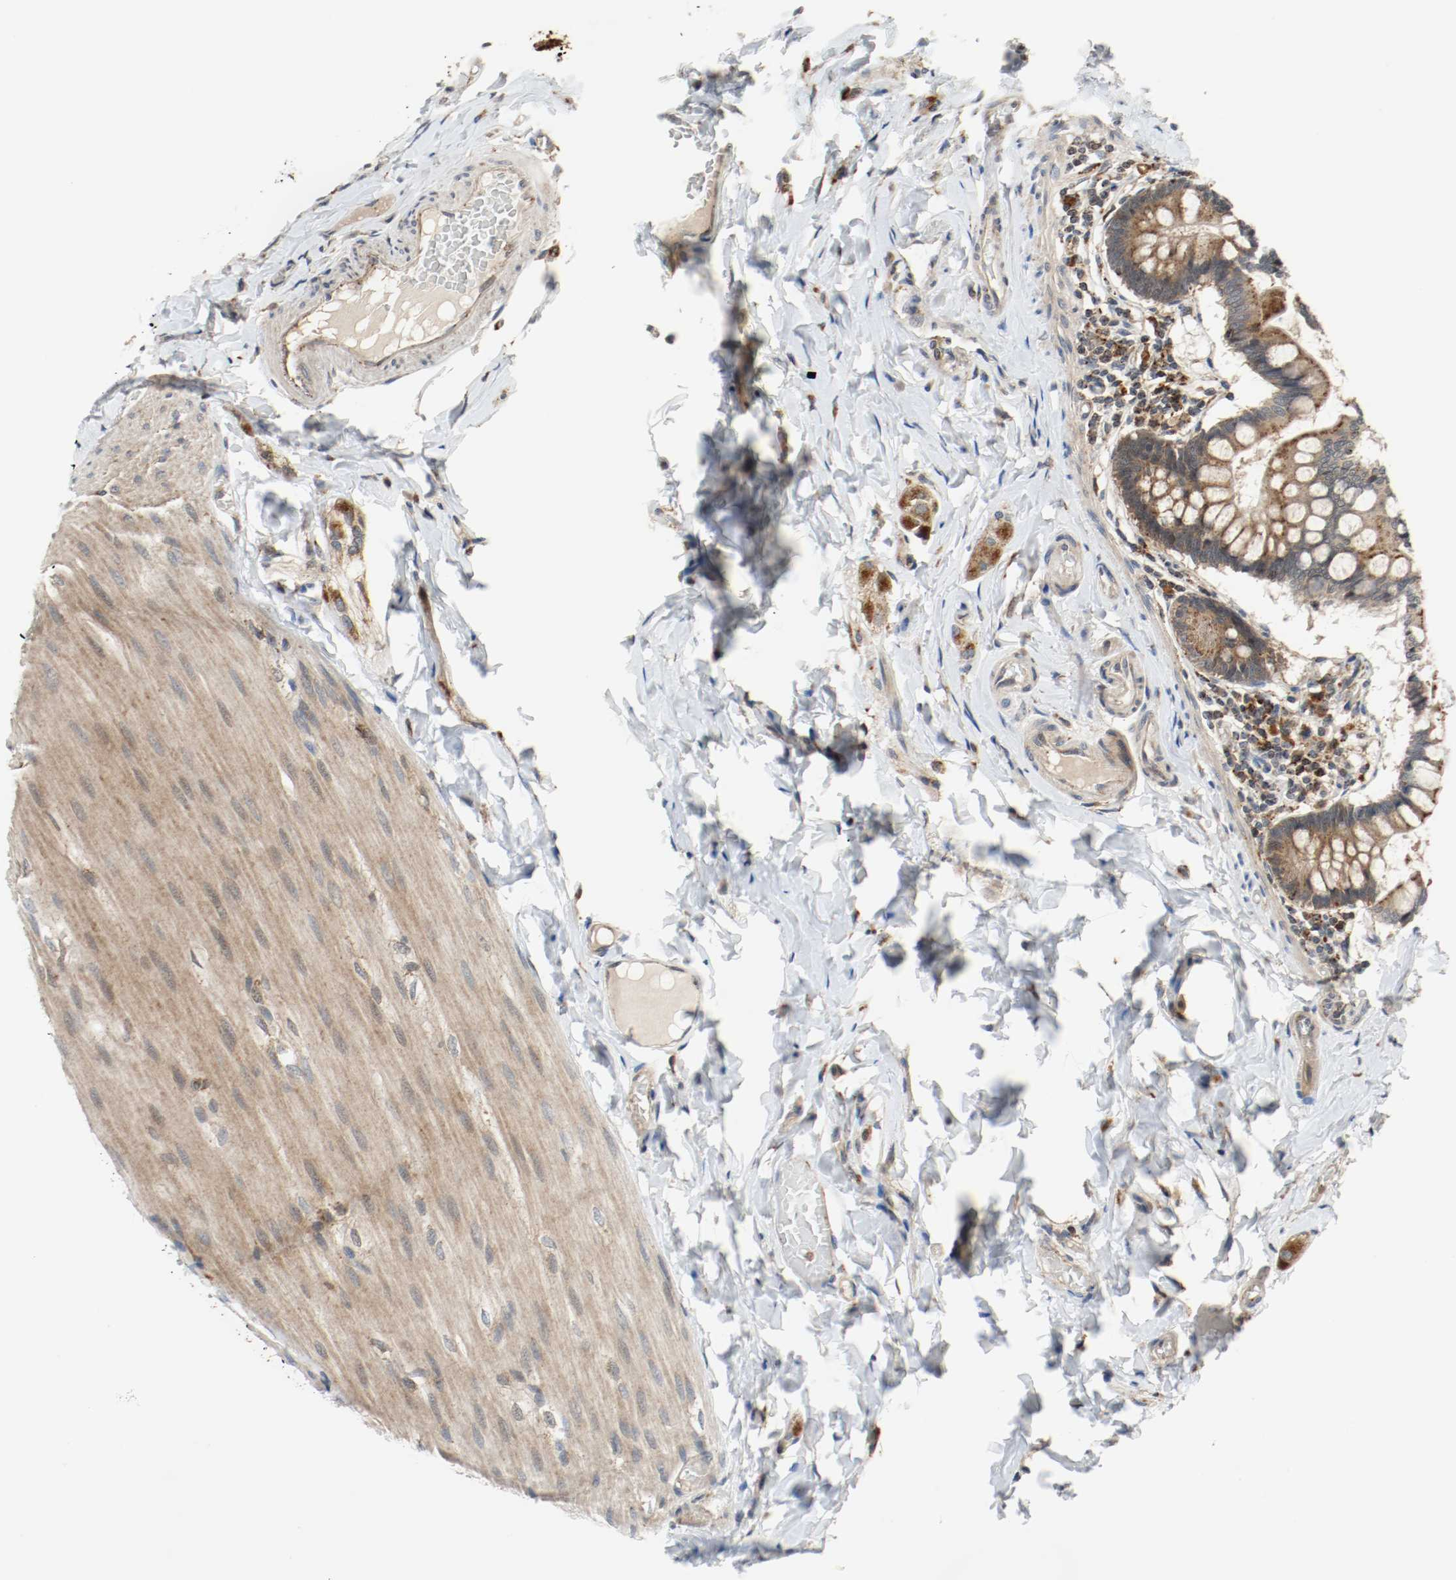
{"staining": {"intensity": "strong", "quantity": ">75%", "location": "cytoplasmic/membranous"}, "tissue": "small intestine", "cell_type": "Glandular cells", "image_type": "normal", "snomed": [{"axis": "morphology", "description": "Normal tissue, NOS"}, {"axis": "topography", "description": "Small intestine"}], "caption": "Immunohistochemistry image of normal human small intestine stained for a protein (brown), which demonstrates high levels of strong cytoplasmic/membranous positivity in about >75% of glandular cells.", "gene": "LAMP2", "patient": {"sex": "male", "age": 41}}